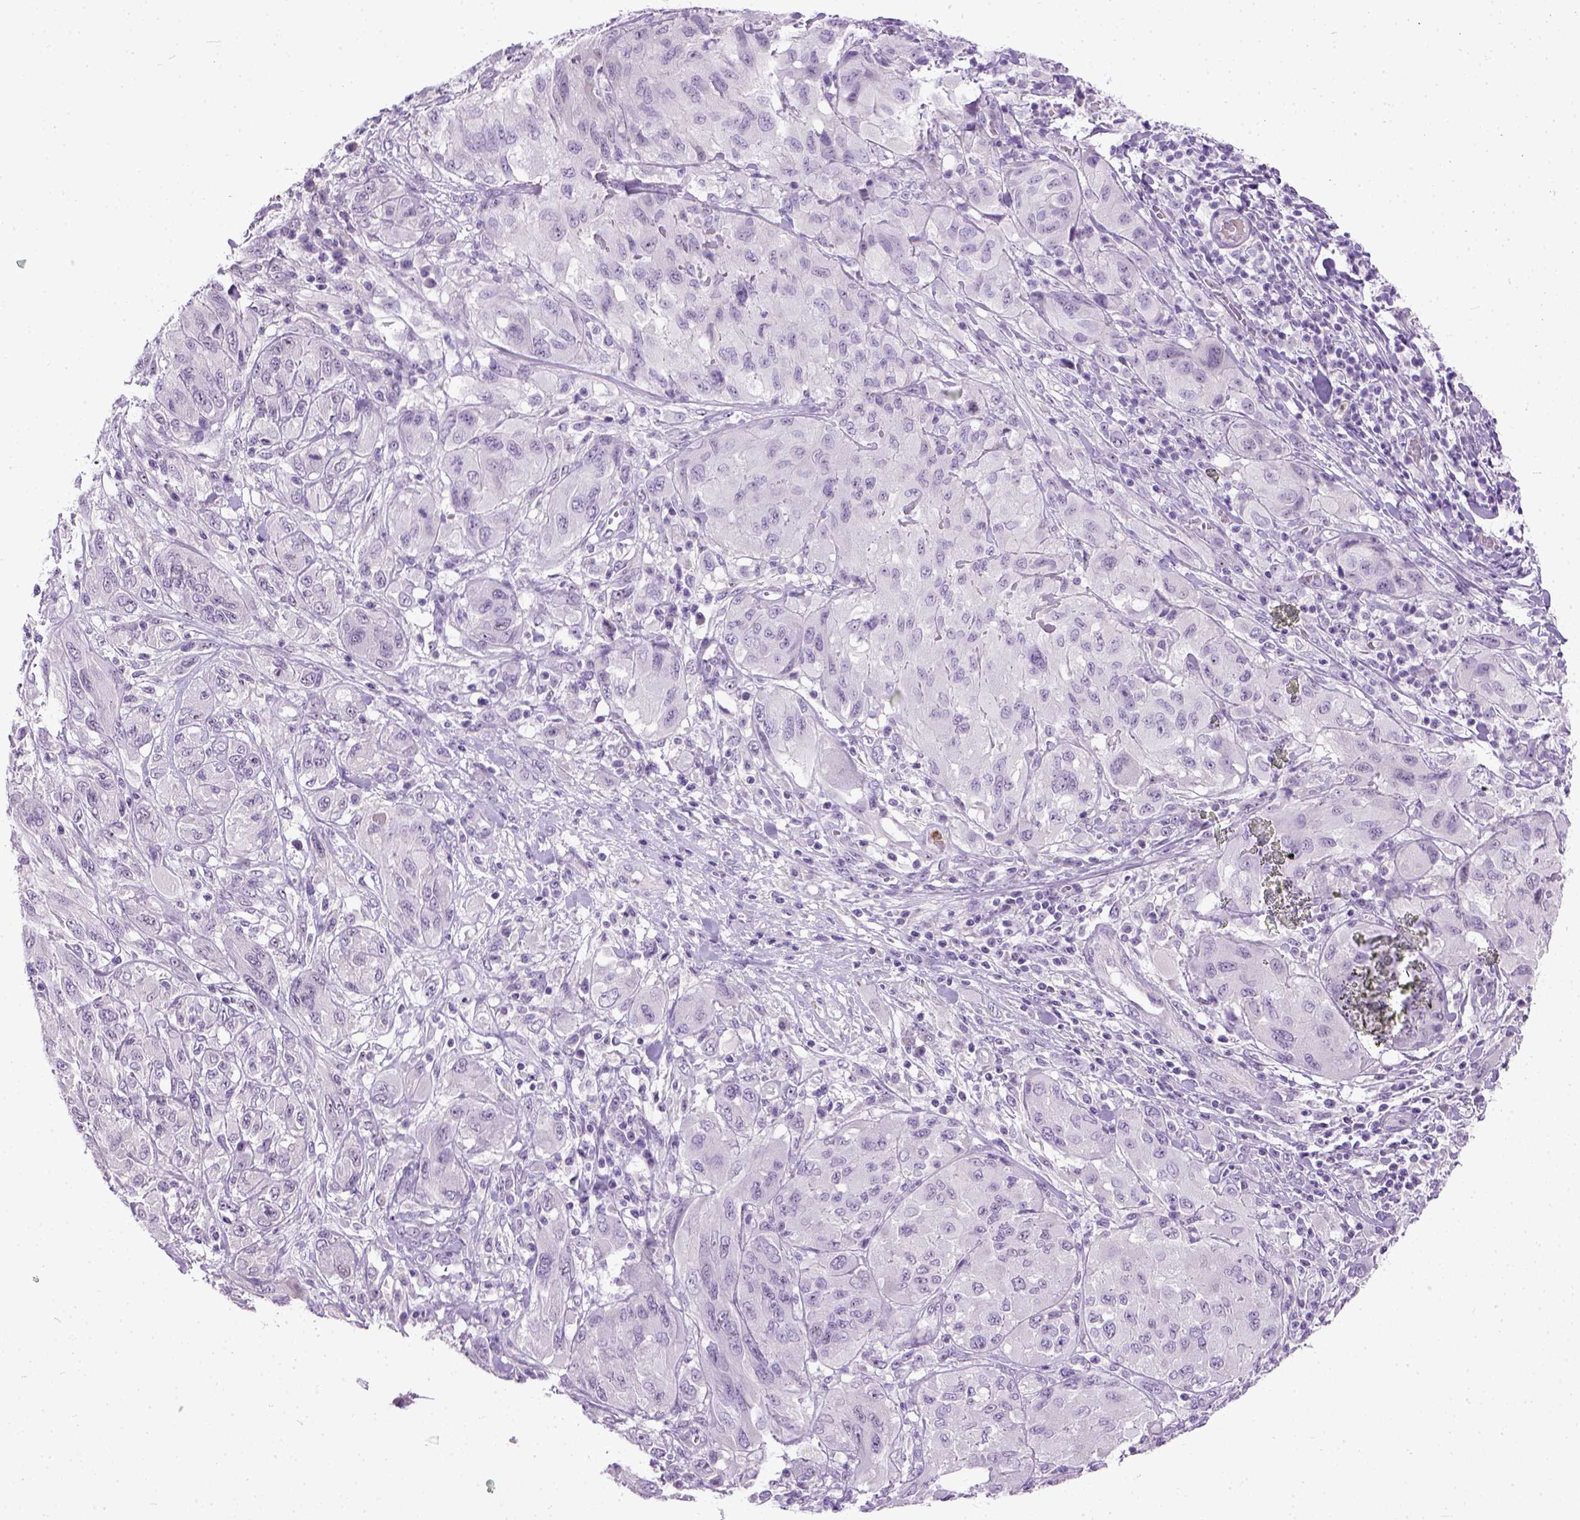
{"staining": {"intensity": "negative", "quantity": "none", "location": "none"}, "tissue": "melanoma", "cell_type": "Tumor cells", "image_type": "cancer", "snomed": [{"axis": "morphology", "description": "Malignant melanoma, NOS"}, {"axis": "topography", "description": "Skin"}], "caption": "The immunohistochemistry (IHC) histopathology image has no significant expression in tumor cells of melanoma tissue.", "gene": "MAPT", "patient": {"sex": "female", "age": 91}}